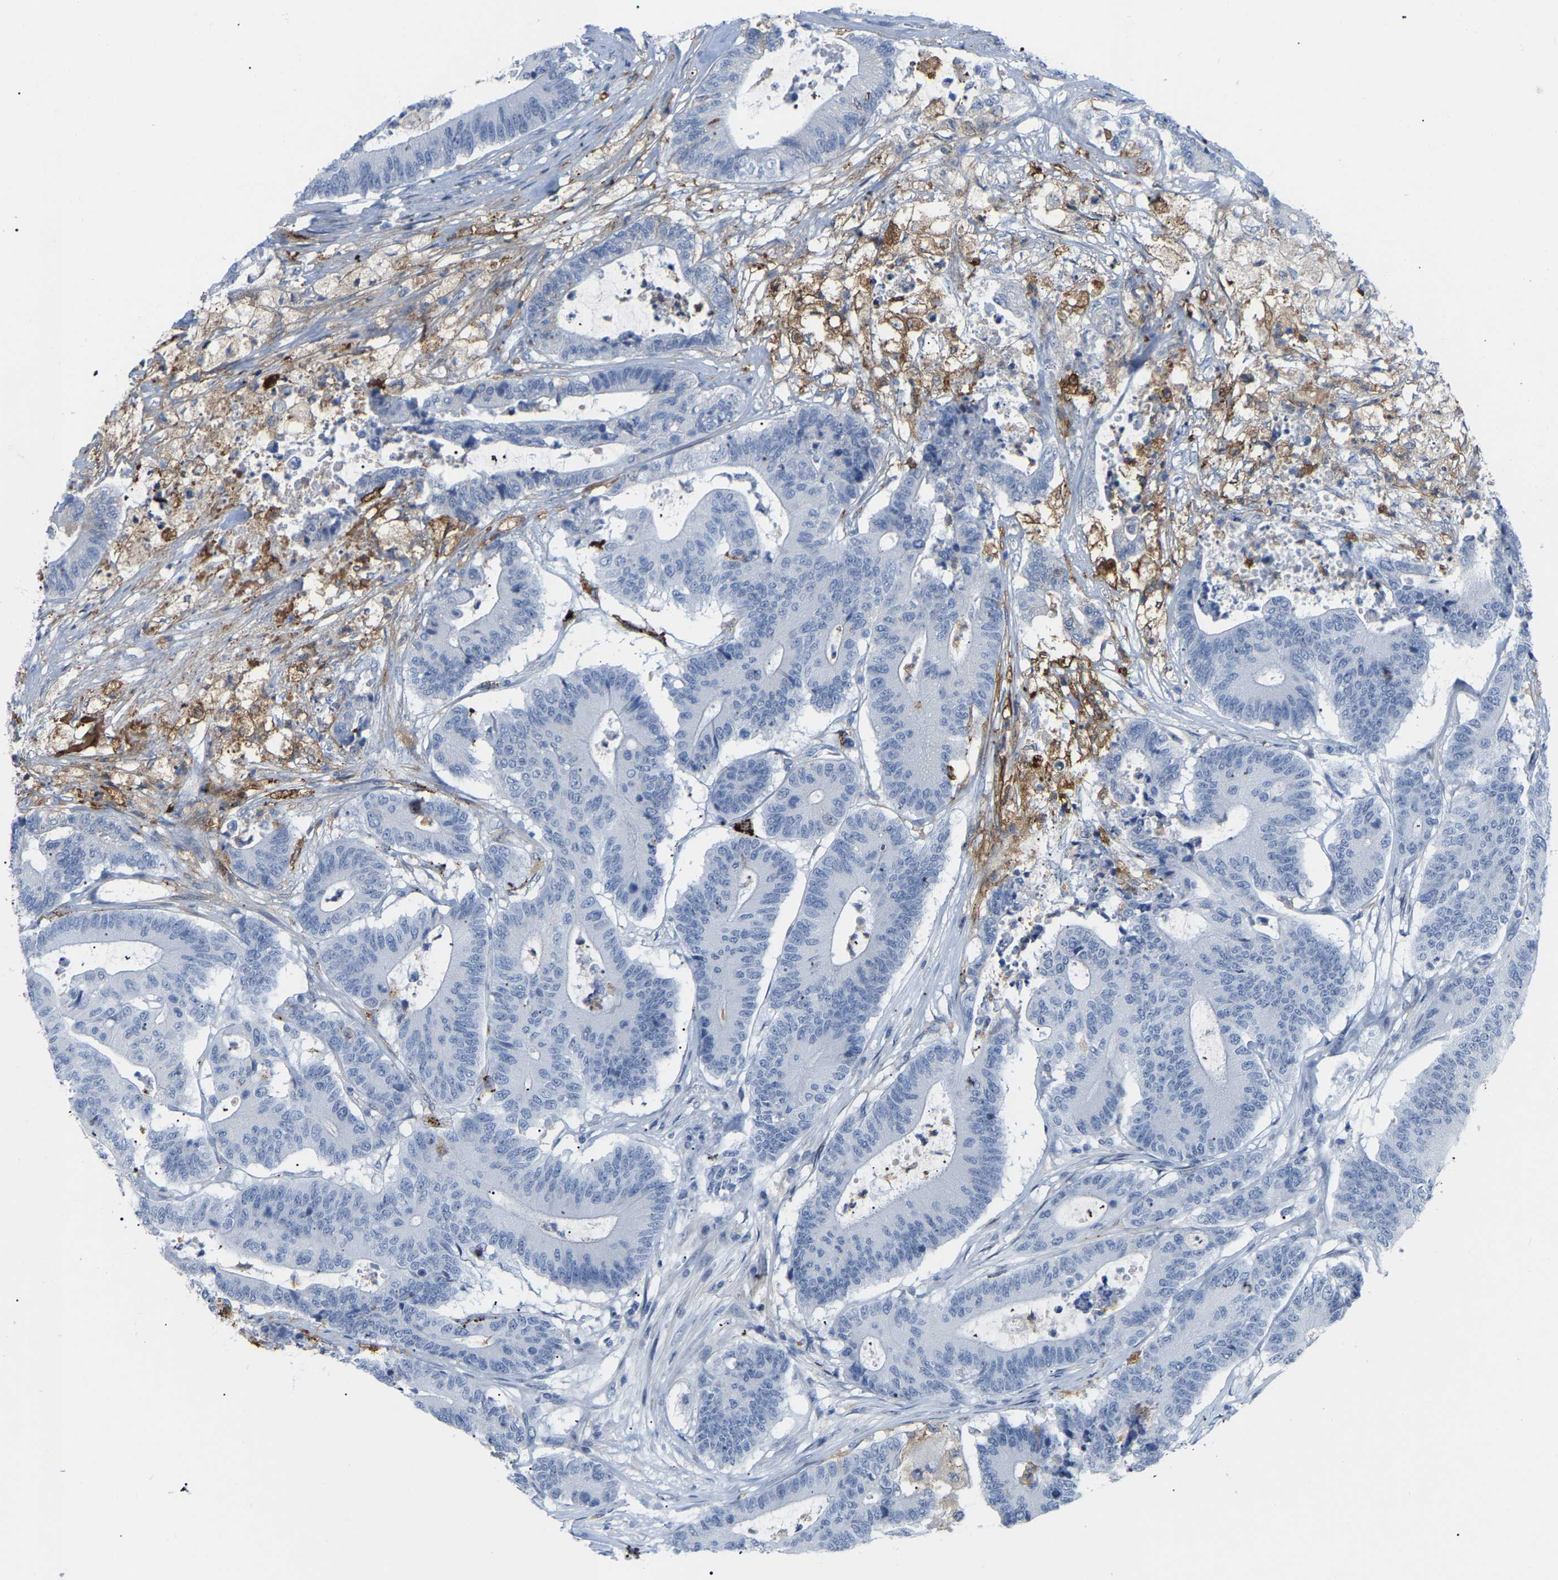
{"staining": {"intensity": "negative", "quantity": "none", "location": "none"}, "tissue": "colorectal cancer", "cell_type": "Tumor cells", "image_type": "cancer", "snomed": [{"axis": "morphology", "description": "Adenocarcinoma, NOS"}, {"axis": "topography", "description": "Colon"}], "caption": "Immunohistochemical staining of colorectal cancer (adenocarcinoma) exhibits no significant staining in tumor cells.", "gene": "ABTB2", "patient": {"sex": "female", "age": 84}}